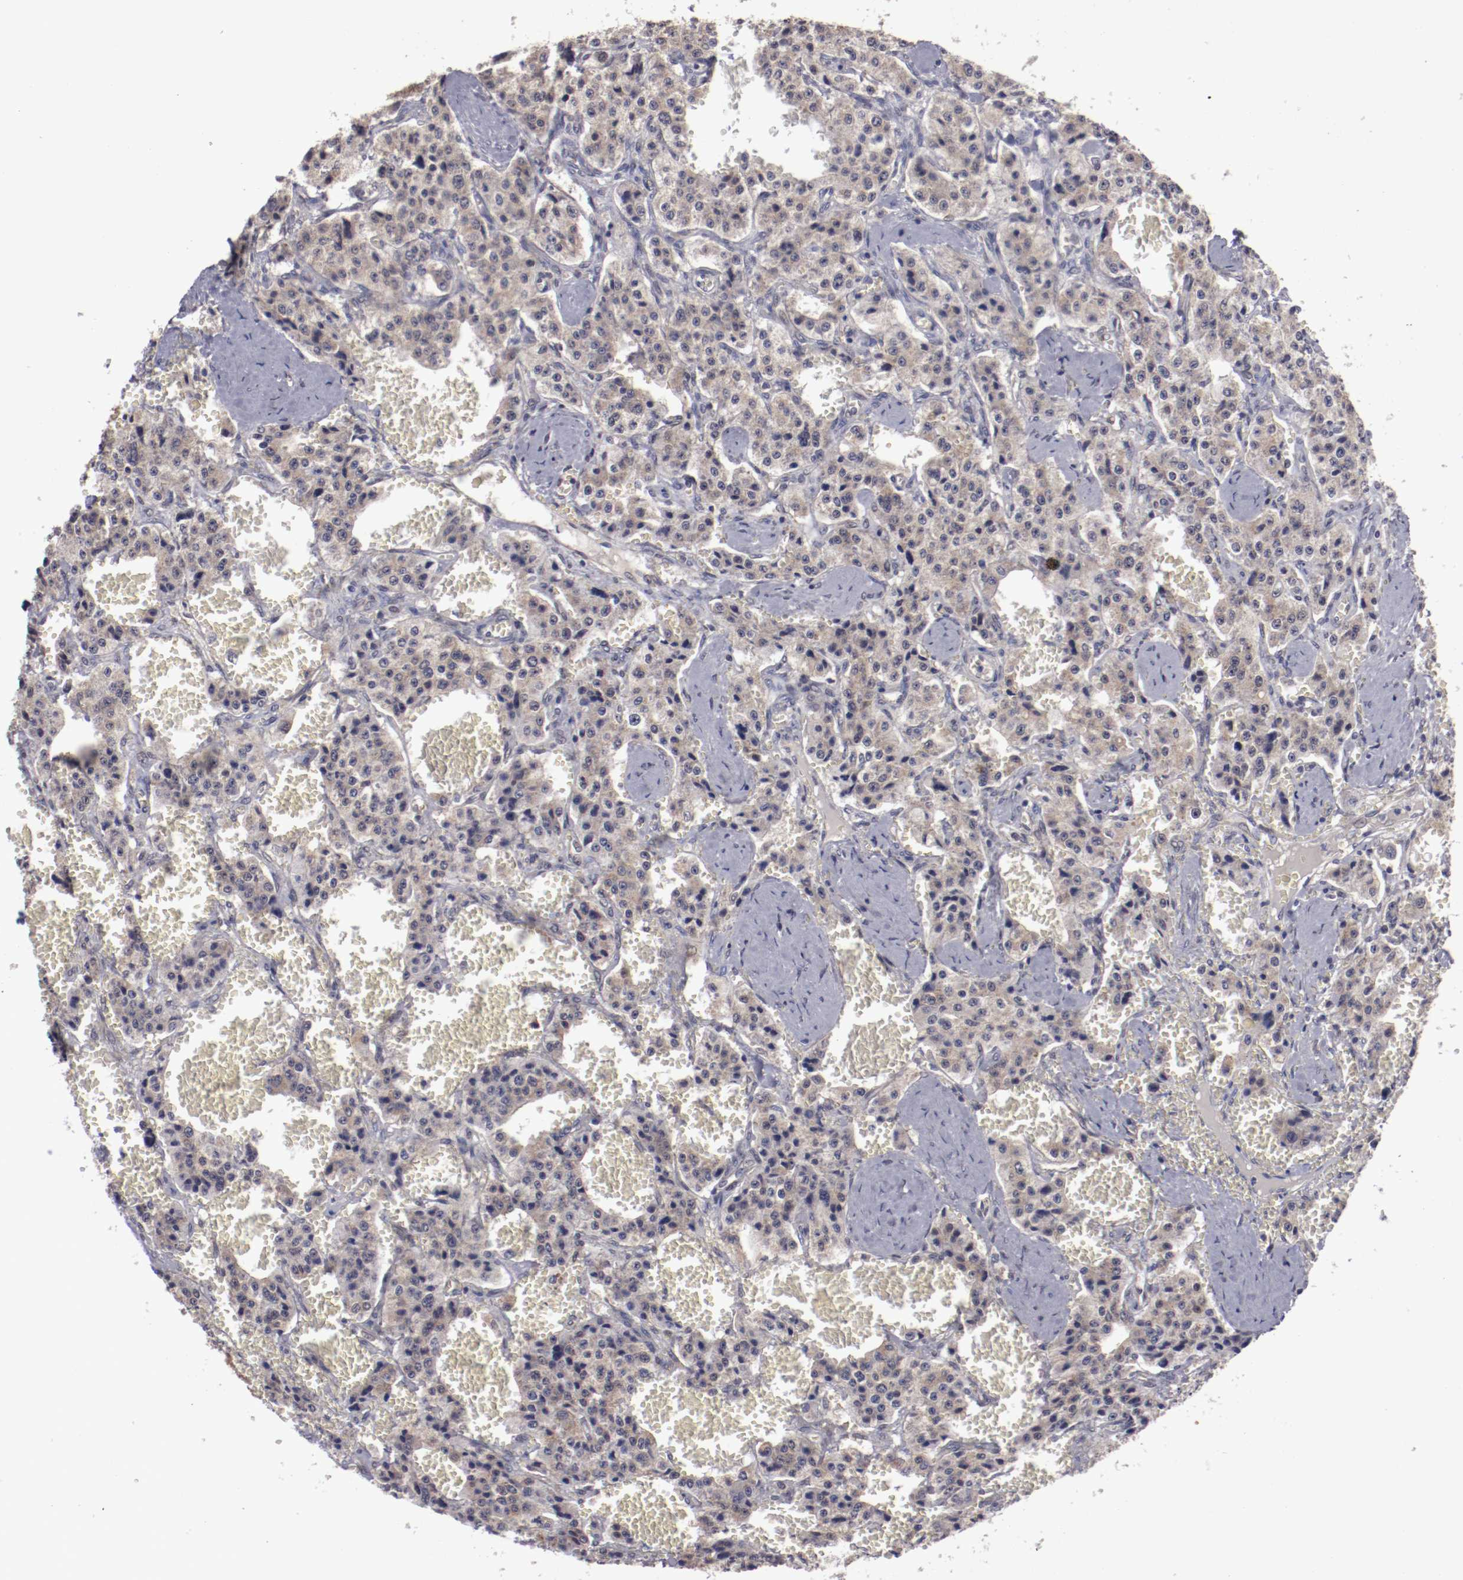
{"staining": {"intensity": "weak", "quantity": ">75%", "location": "cytoplasmic/membranous"}, "tissue": "carcinoid", "cell_type": "Tumor cells", "image_type": "cancer", "snomed": [{"axis": "morphology", "description": "Carcinoid, malignant, NOS"}, {"axis": "topography", "description": "Small intestine"}], "caption": "Approximately >75% of tumor cells in human malignant carcinoid show weak cytoplasmic/membranous protein staining as visualized by brown immunohistochemical staining.", "gene": "ARNT", "patient": {"sex": "male", "age": 52}}